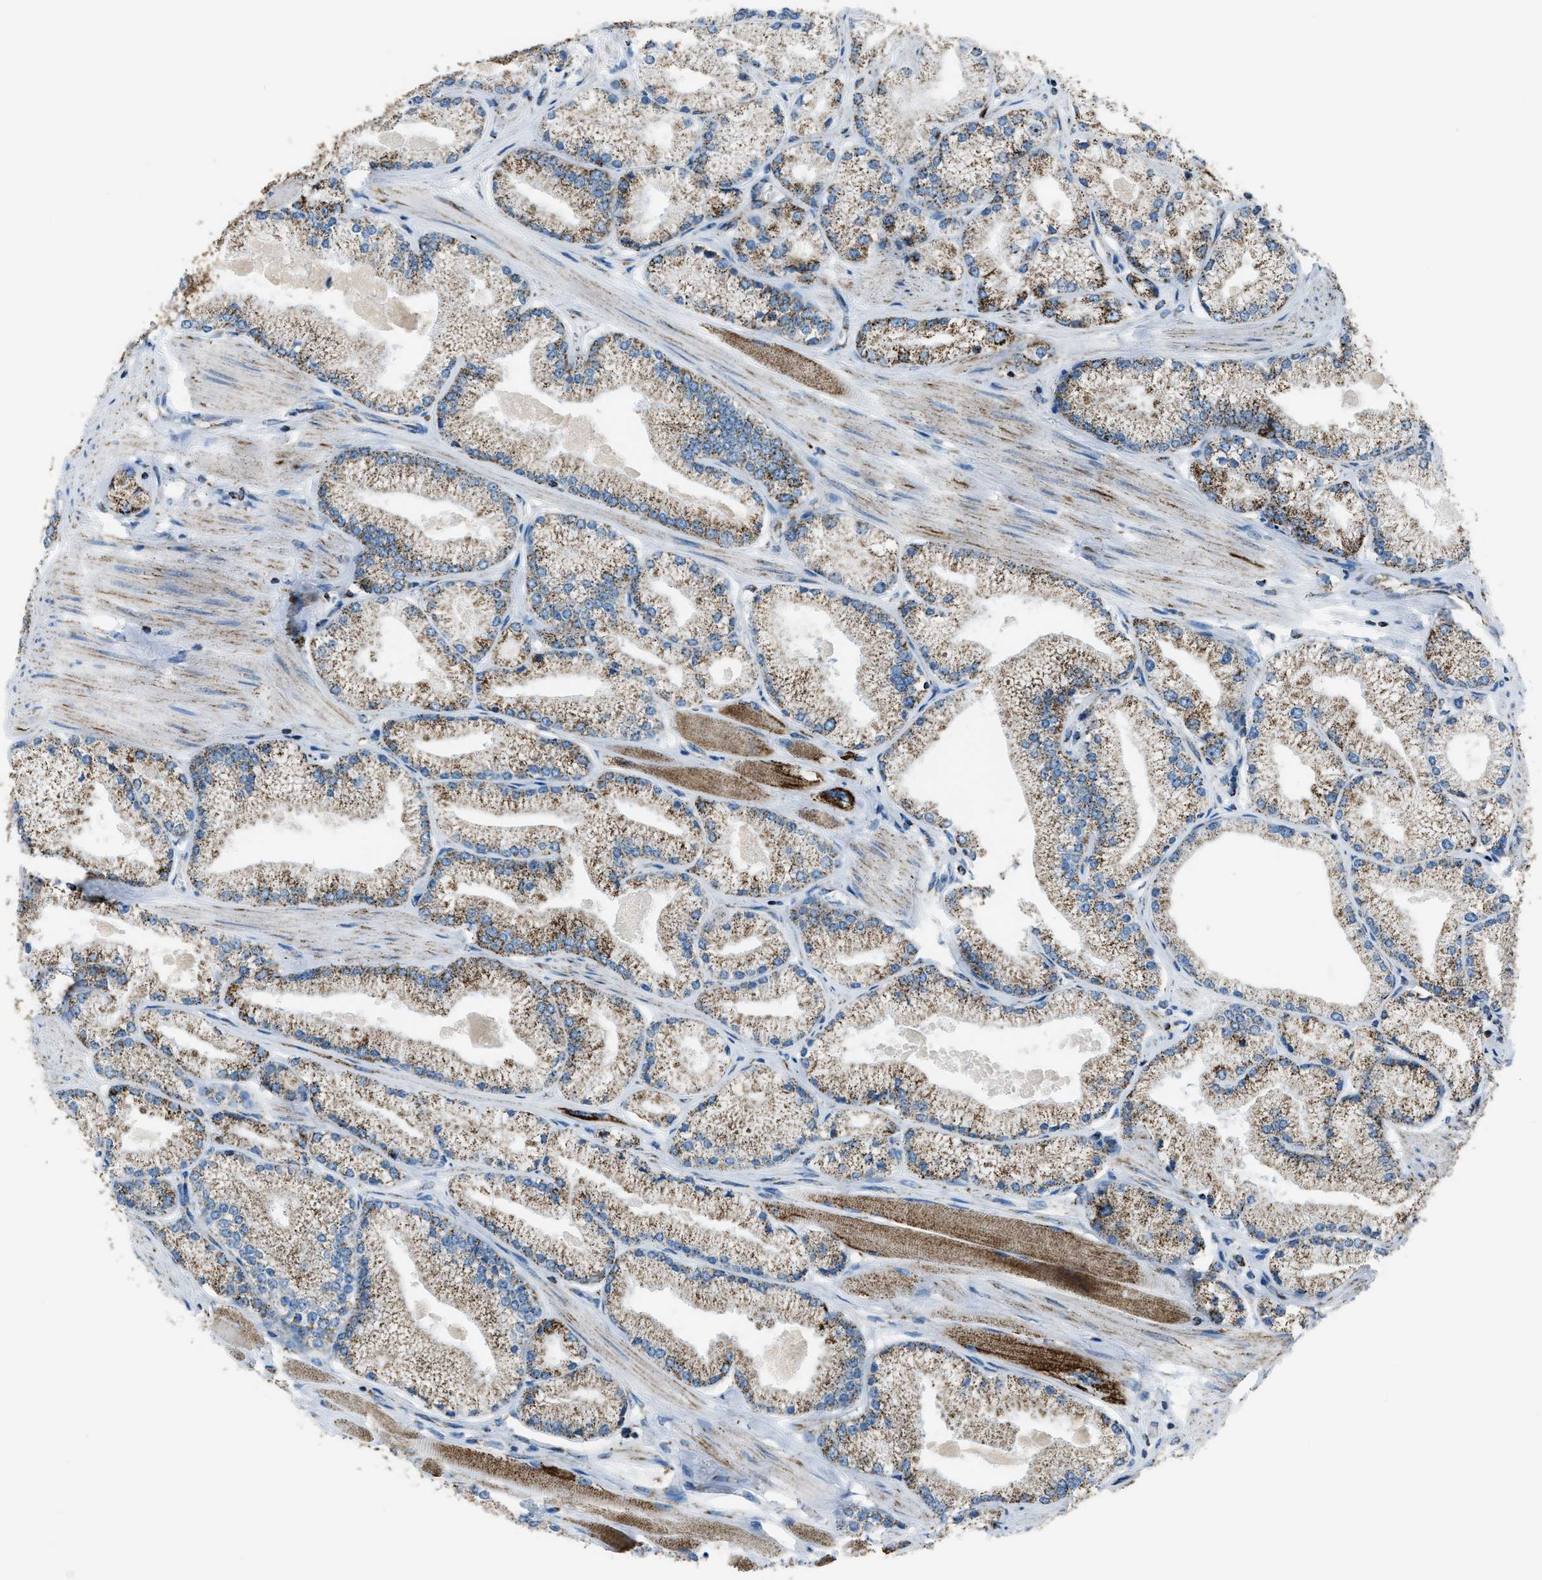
{"staining": {"intensity": "moderate", "quantity": ">75%", "location": "cytoplasmic/membranous"}, "tissue": "prostate cancer", "cell_type": "Tumor cells", "image_type": "cancer", "snomed": [{"axis": "morphology", "description": "Adenocarcinoma, High grade"}, {"axis": "topography", "description": "Prostate"}], "caption": "This photomicrograph demonstrates immunohistochemistry (IHC) staining of adenocarcinoma (high-grade) (prostate), with medium moderate cytoplasmic/membranous staining in about >75% of tumor cells.", "gene": "MDH2", "patient": {"sex": "male", "age": 50}}